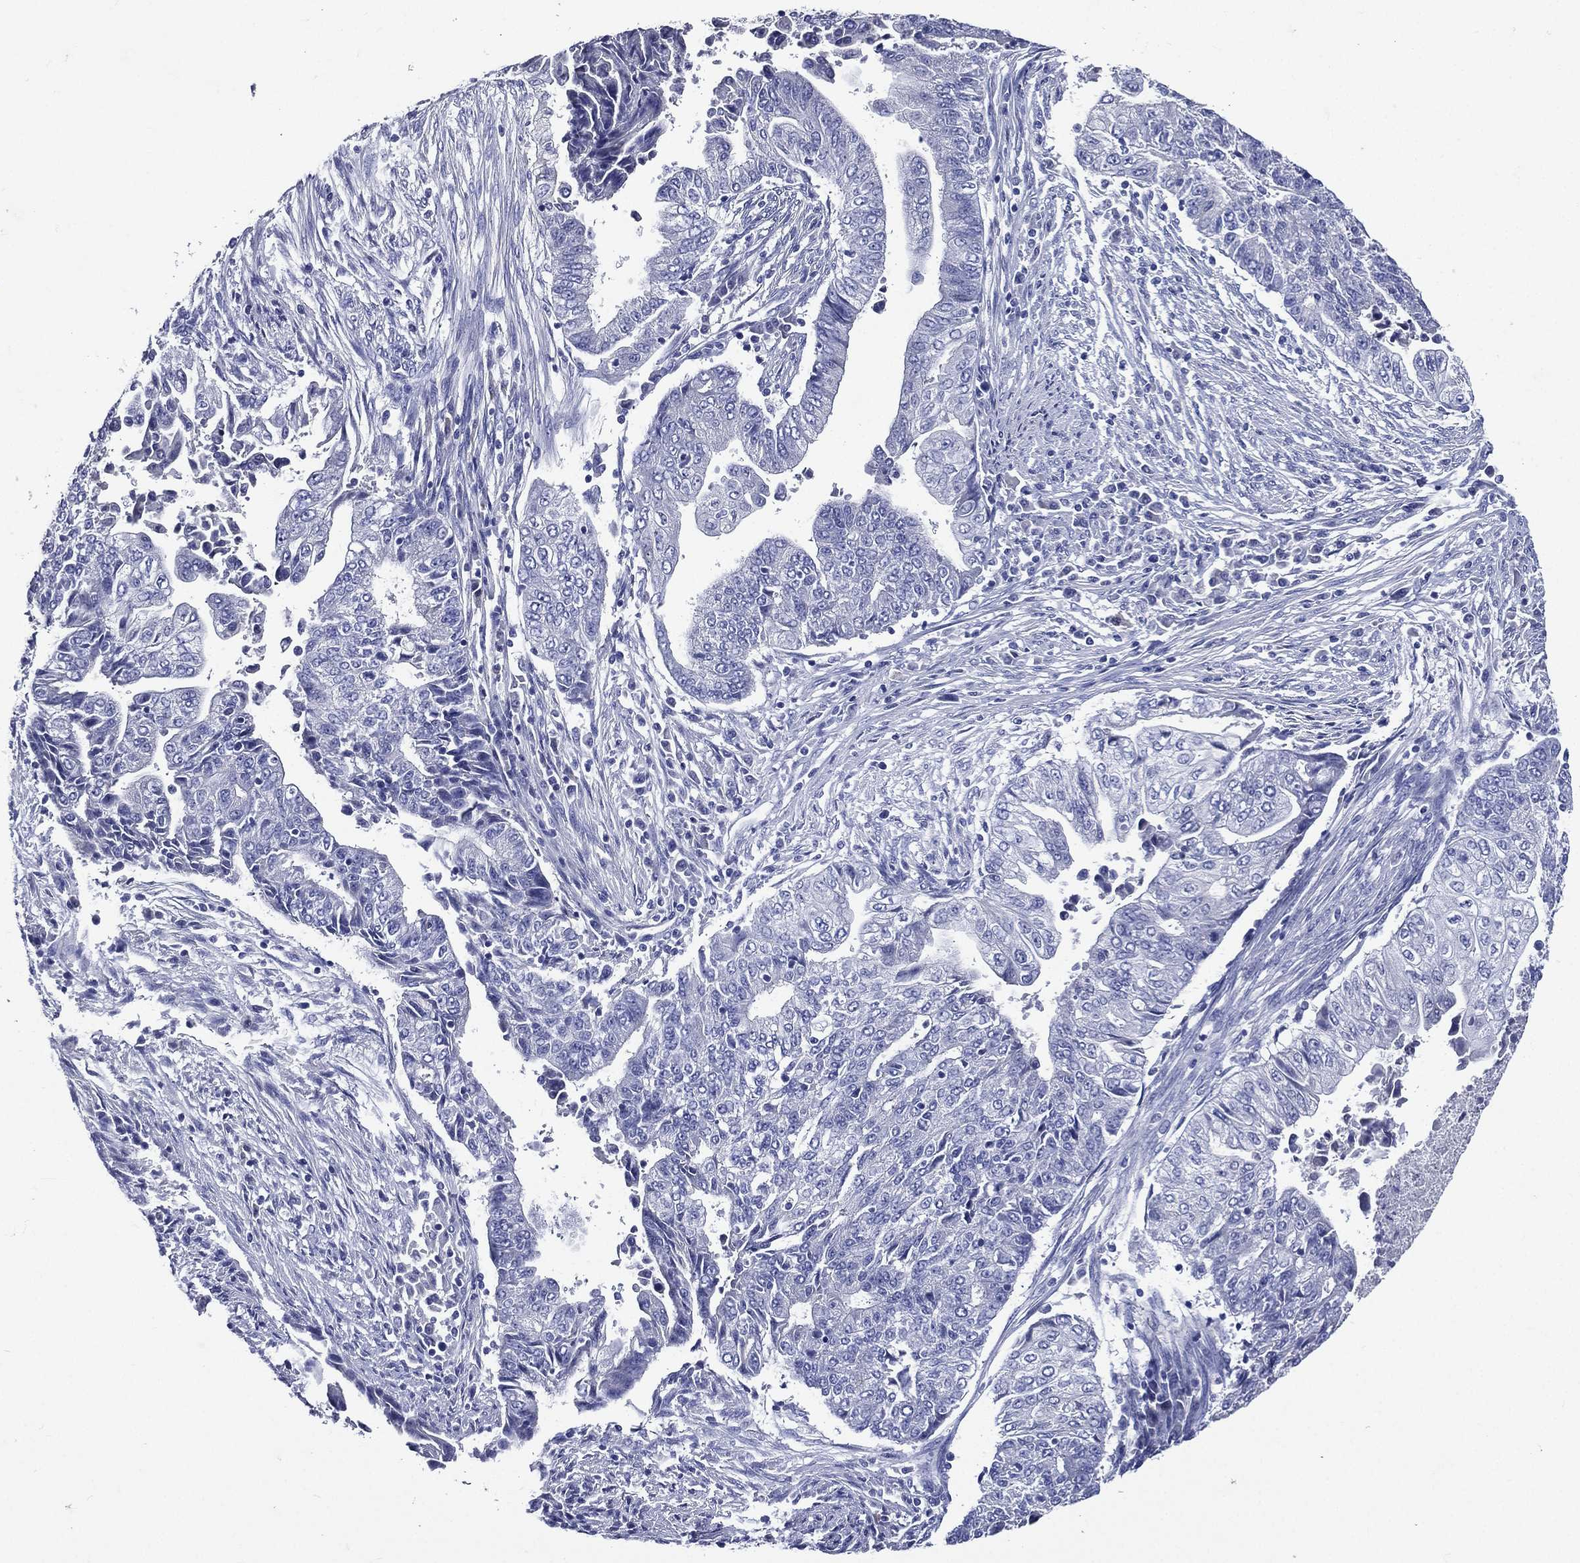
{"staining": {"intensity": "negative", "quantity": "none", "location": "none"}, "tissue": "endometrial cancer", "cell_type": "Tumor cells", "image_type": "cancer", "snomed": [{"axis": "morphology", "description": "Adenocarcinoma, NOS"}, {"axis": "topography", "description": "Uterus"}, {"axis": "topography", "description": "Endometrium"}], "caption": "IHC image of neoplastic tissue: human endometrial cancer stained with DAB exhibits no significant protein expression in tumor cells.", "gene": "TGM1", "patient": {"sex": "female", "age": 54}}